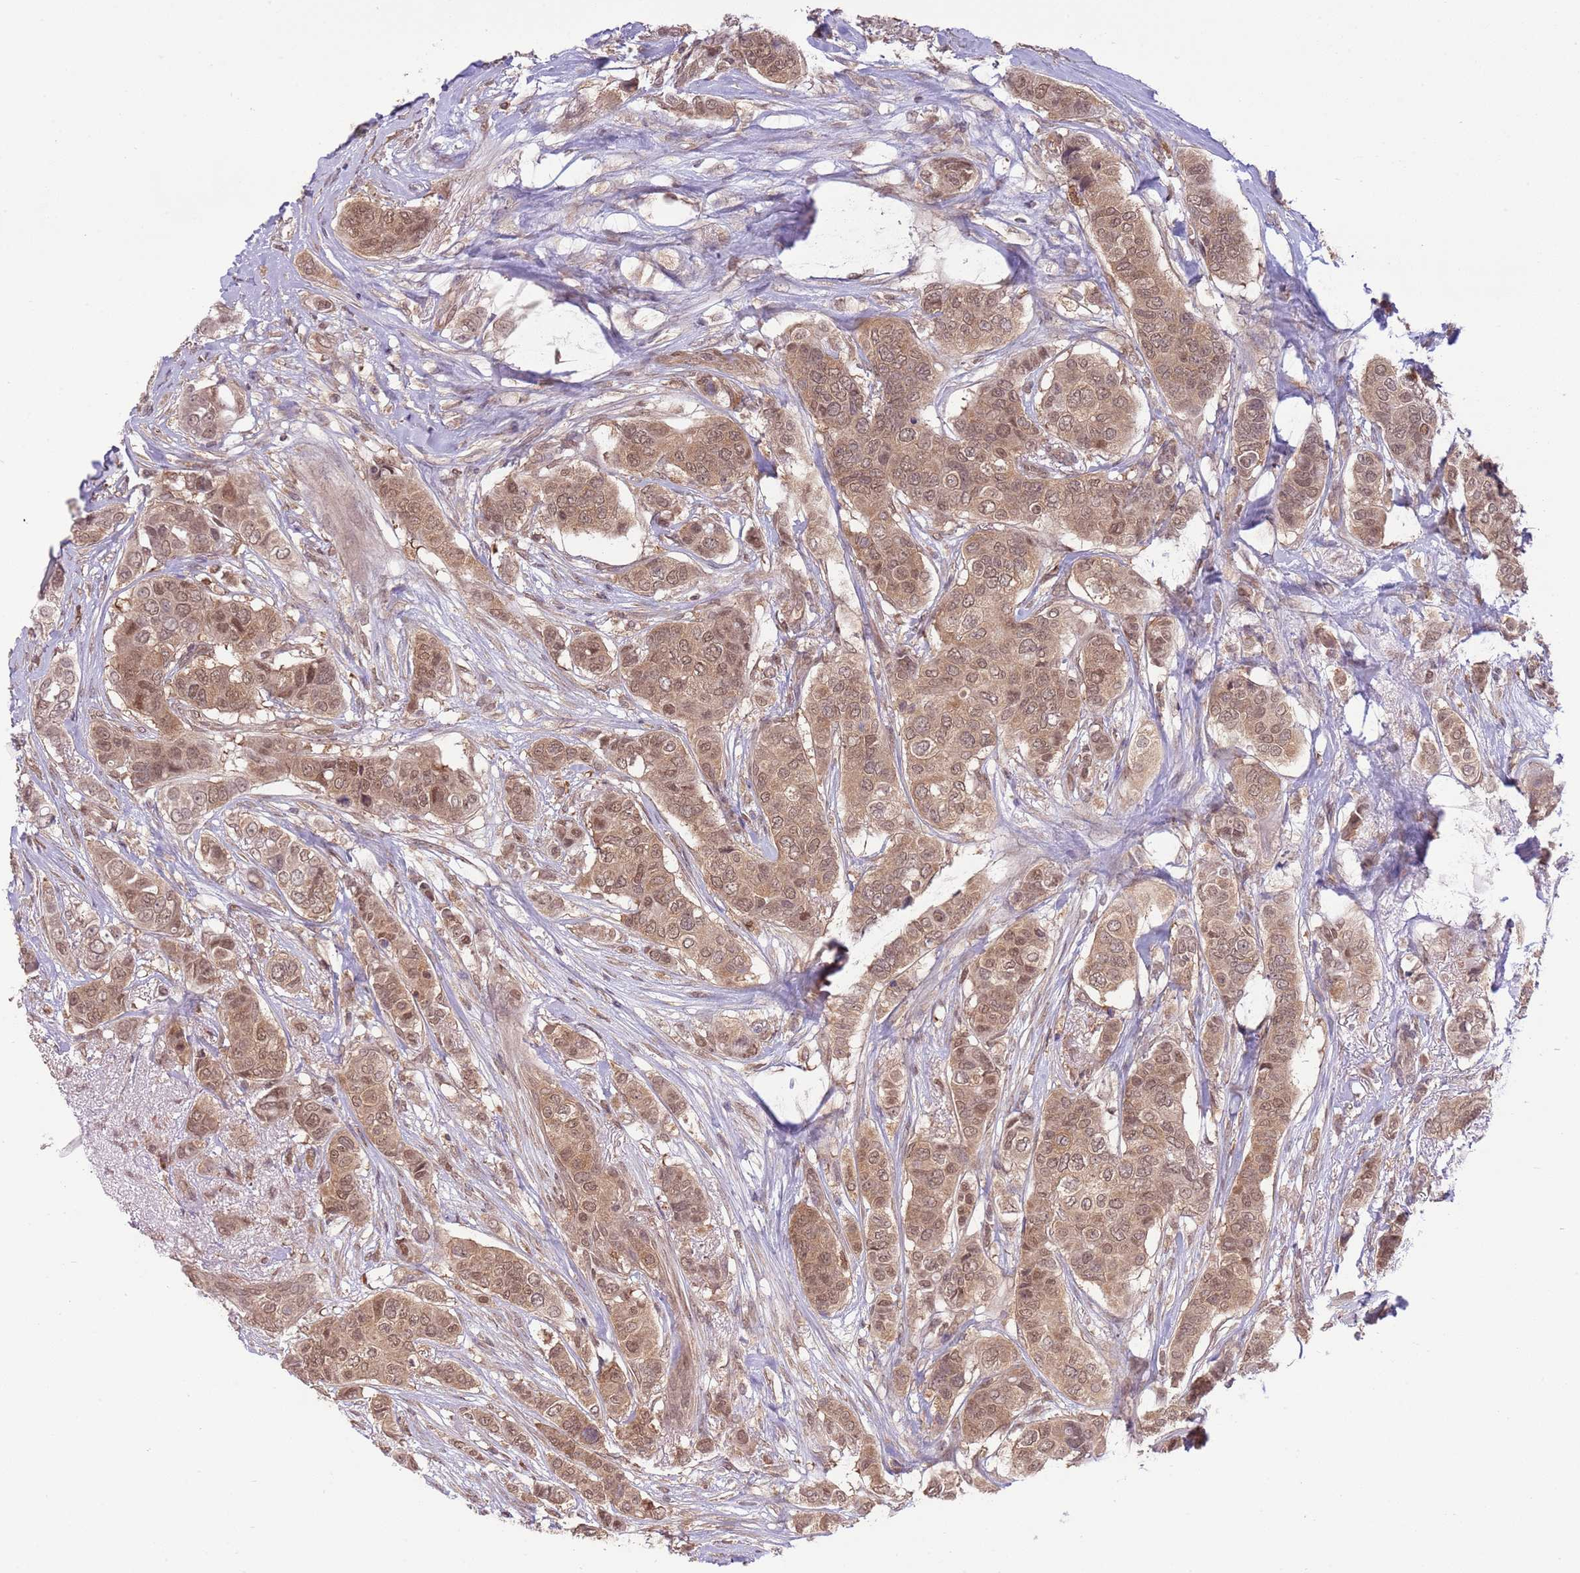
{"staining": {"intensity": "moderate", "quantity": ">75%", "location": "cytoplasmic/membranous,nuclear"}, "tissue": "breast cancer", "cell_type": "Tumor cells", "image_type": "cancer", "snomed": [{"axis": "morphology", "description": "Lobular carcinoma"}, {"axis": "topography", "description": "Breast"}], "caption": "Brown immunohistochemical staining in breast cancer (lobular carcinoma) exhibits moderate cytoplasmic/membranous and nuclear expression in approximately >75% of tumor cells.", "gene": "AMIGO1", "patient": {"sex": "female", "age": 51}}